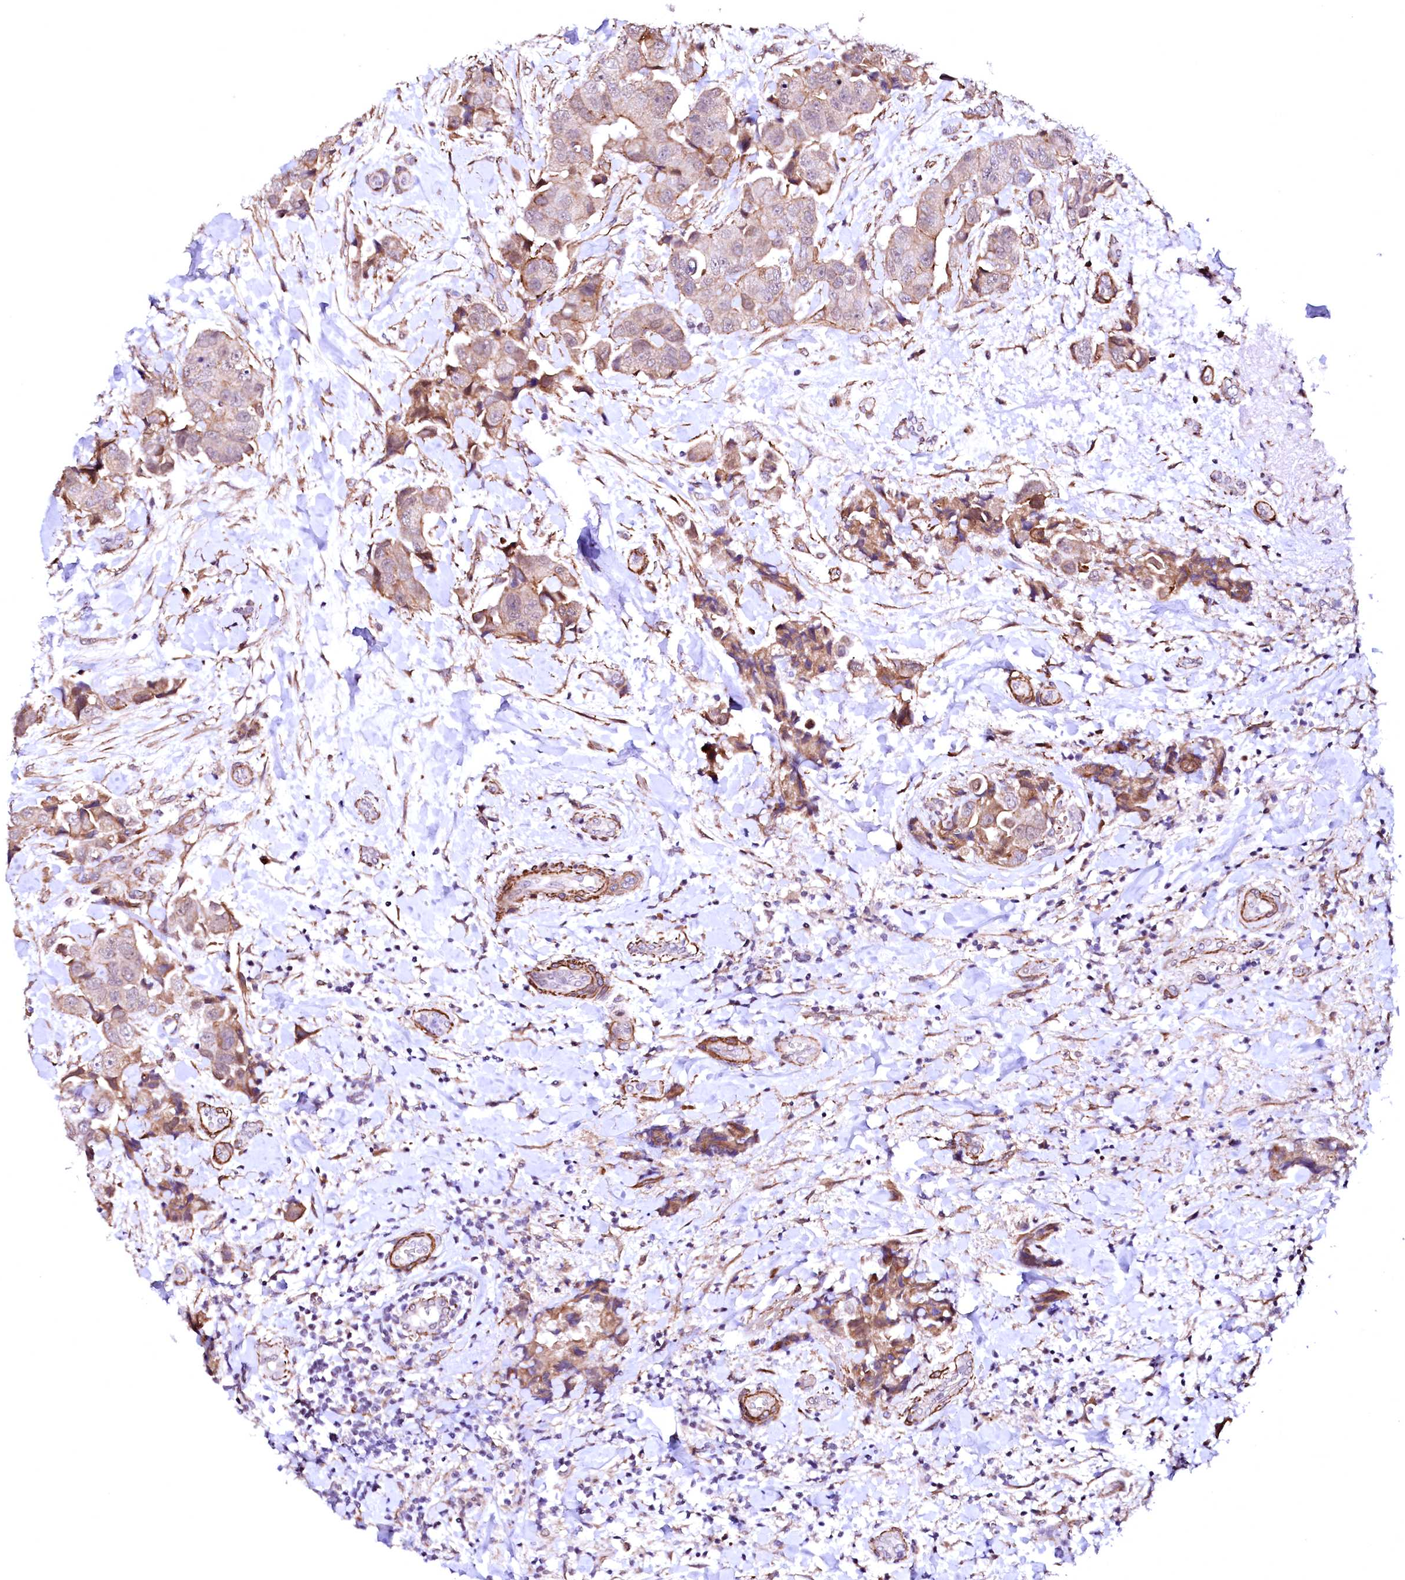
{"staining": {"intensity": "weak", "quantity": "25%-75%", "location": "cytoplasmic/membranous"}, "tissue": "breast cancer", "cell_type": "Tumor cells", "image_type": "cancer", "snomed": [{"axis": "morphology", "description": "Normal tissue, NOS"}, {"axis": "morphology", "description": "Duct carcinoma"}, {"axis": "topography", "description": "Breast"}], "caption": "This micrograph reveals immunohistochemistry staining of breast invasive ductal carcinoma, with low weak cytoplasmic/membranous staining in about 25%-75% of tumor cells.", "gene": "GPR176", "patient": {"sex": "female", "age": 62}}